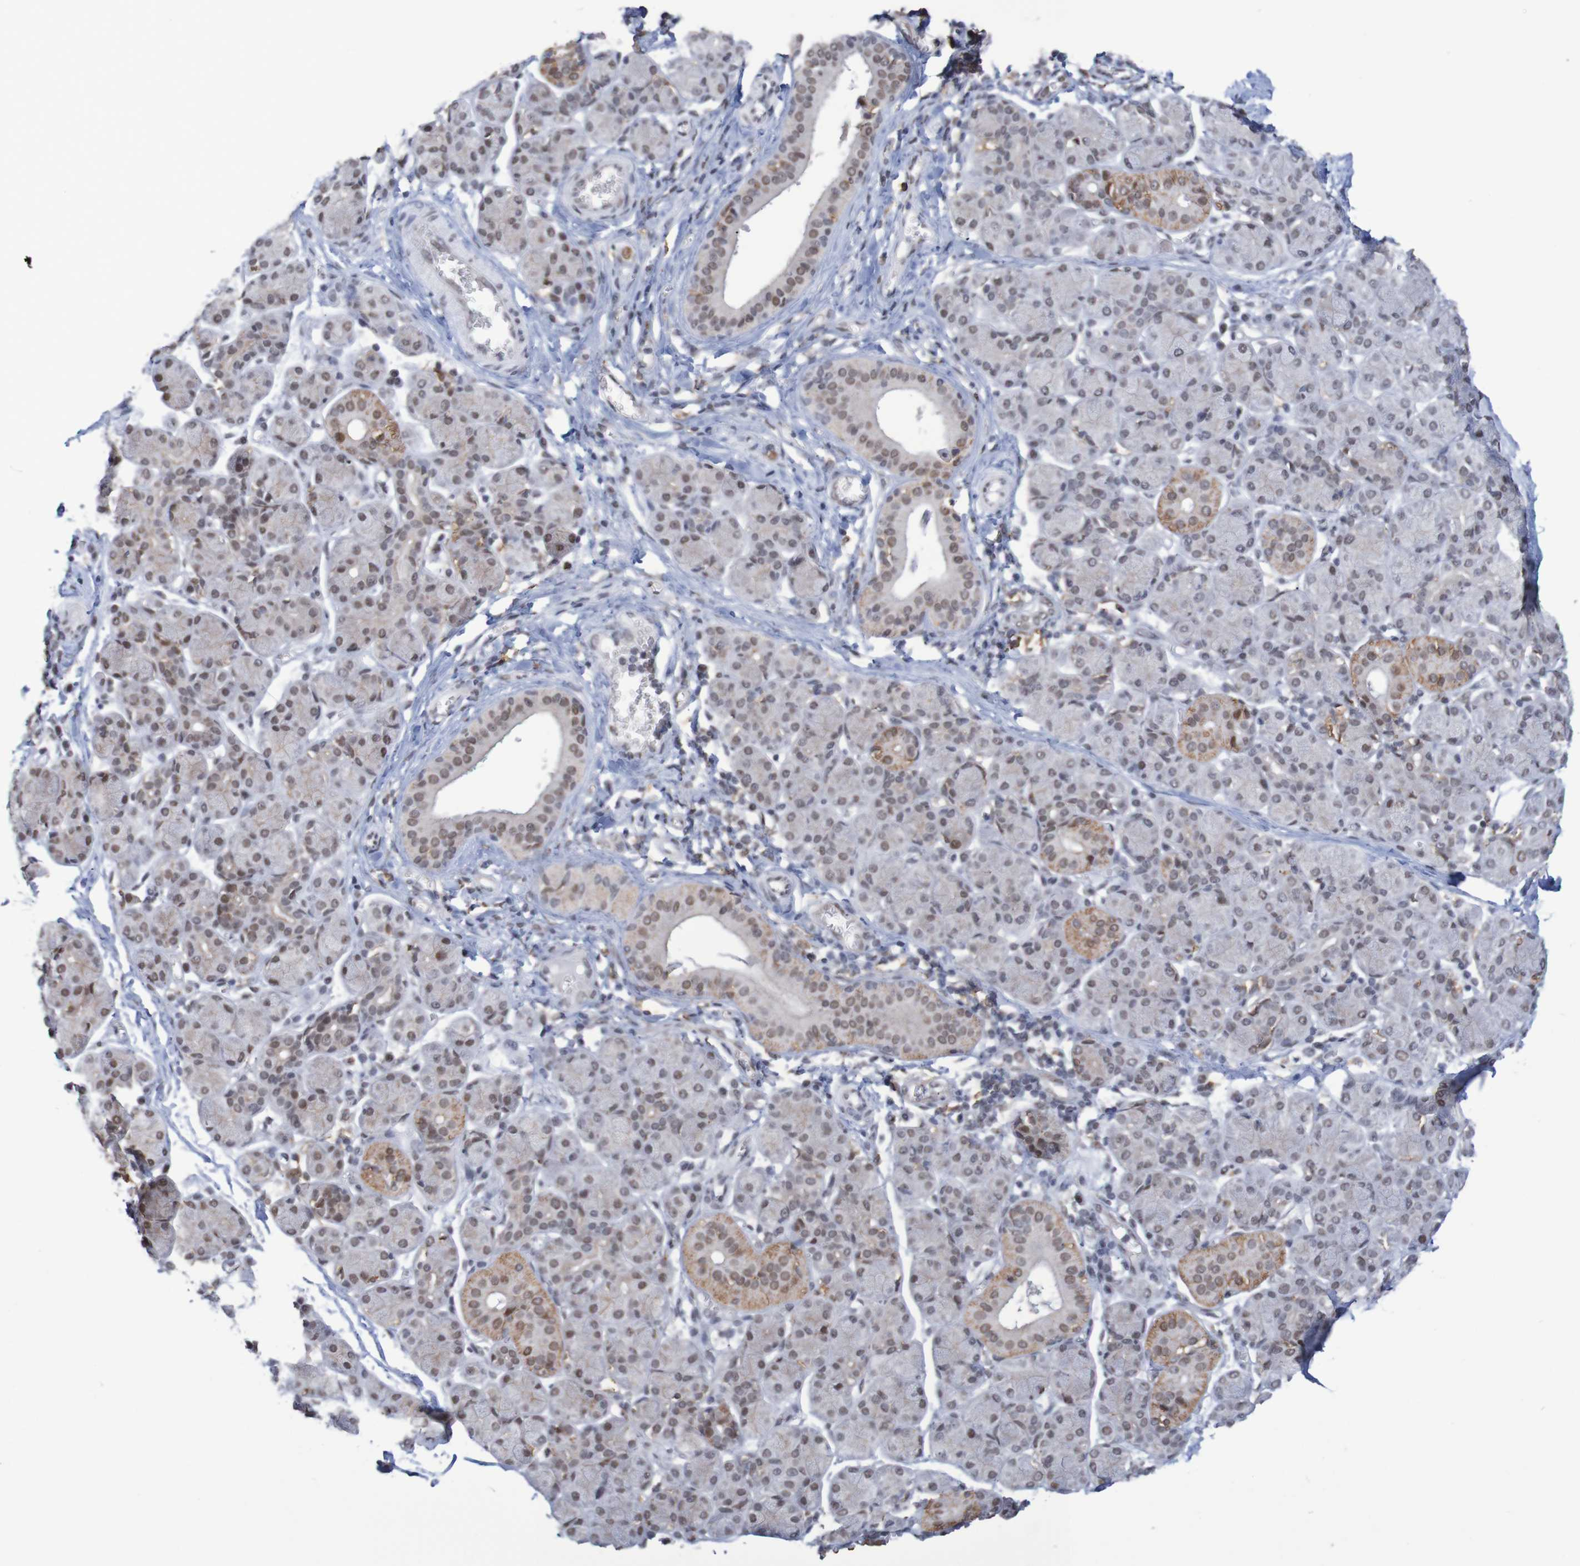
{"staining": {"intensity": "weak", "quantity": "25%-75%", "location": "cytoplasmic/membranous,nuclear"}, "tissue": "salivary gland", "cell_type": "Glandular cells", "image_type": "normal", "snomed": [{"axis": "morphology", "description": "Normal tissue, NOS"}, {"axis": "morphology", "description": "Inflammation, NOS"}, {"axis": "topography", "description": "Lymph node"}, {"axis": "topography", "description": "Salivary gland"}], "caption": "Salivary gland stained for a protein (brown) displays weak cytoplasmic/membranous,nuclear positive positivity in approximately 25%-75% of glandular cells.", "gene": "MRTFB", "patient": {"sex": "male", "age": 3}}